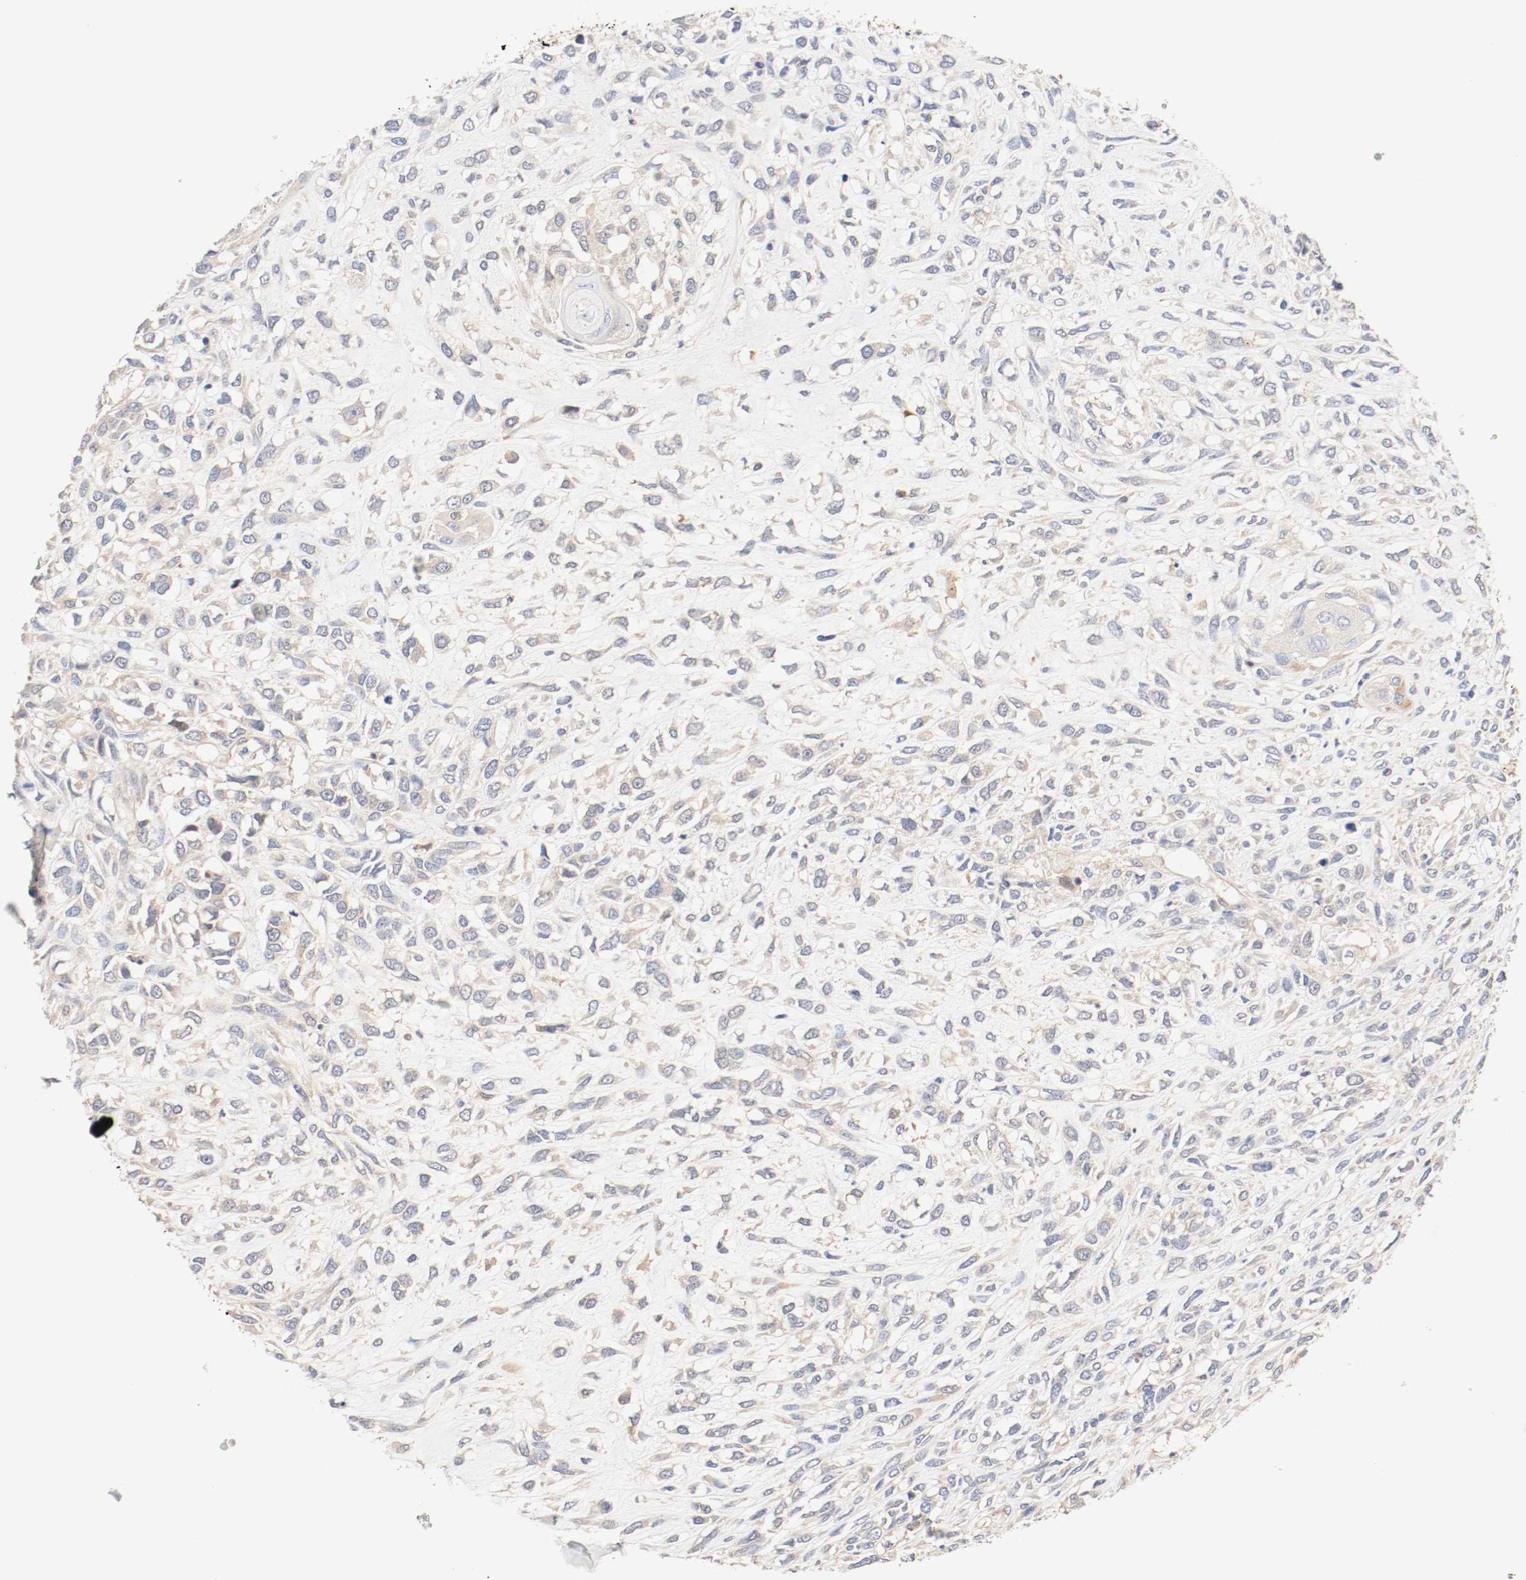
{"staining": {"intensity": "weak", "quantity": "25%-75%", "location": "cytoplasmic/membranous"}, "tissue": "head and neck cancer", "cell_type": "Tumor cells", "image_type": "cancer", "snomed": [{"axis": "morphology", "description": "Necrosis, NOS"}, {"axis": "morphology", "description": "Neoplasm, malignant, NOS"}, {"axis": "topography", "description": "Salivary gland"}, {"axis": "topography", "description": "Head-Neck"}], "caption": "About 25%-75% of tumor cells in human head and neck cancer (malignant neoplasm) exhibit weak cytoplasmic/membranous protein staining as visualized by brown immunohistochemical staining.", "gene": "GIT1", "patient": {"sex": "male", "age": 43}}